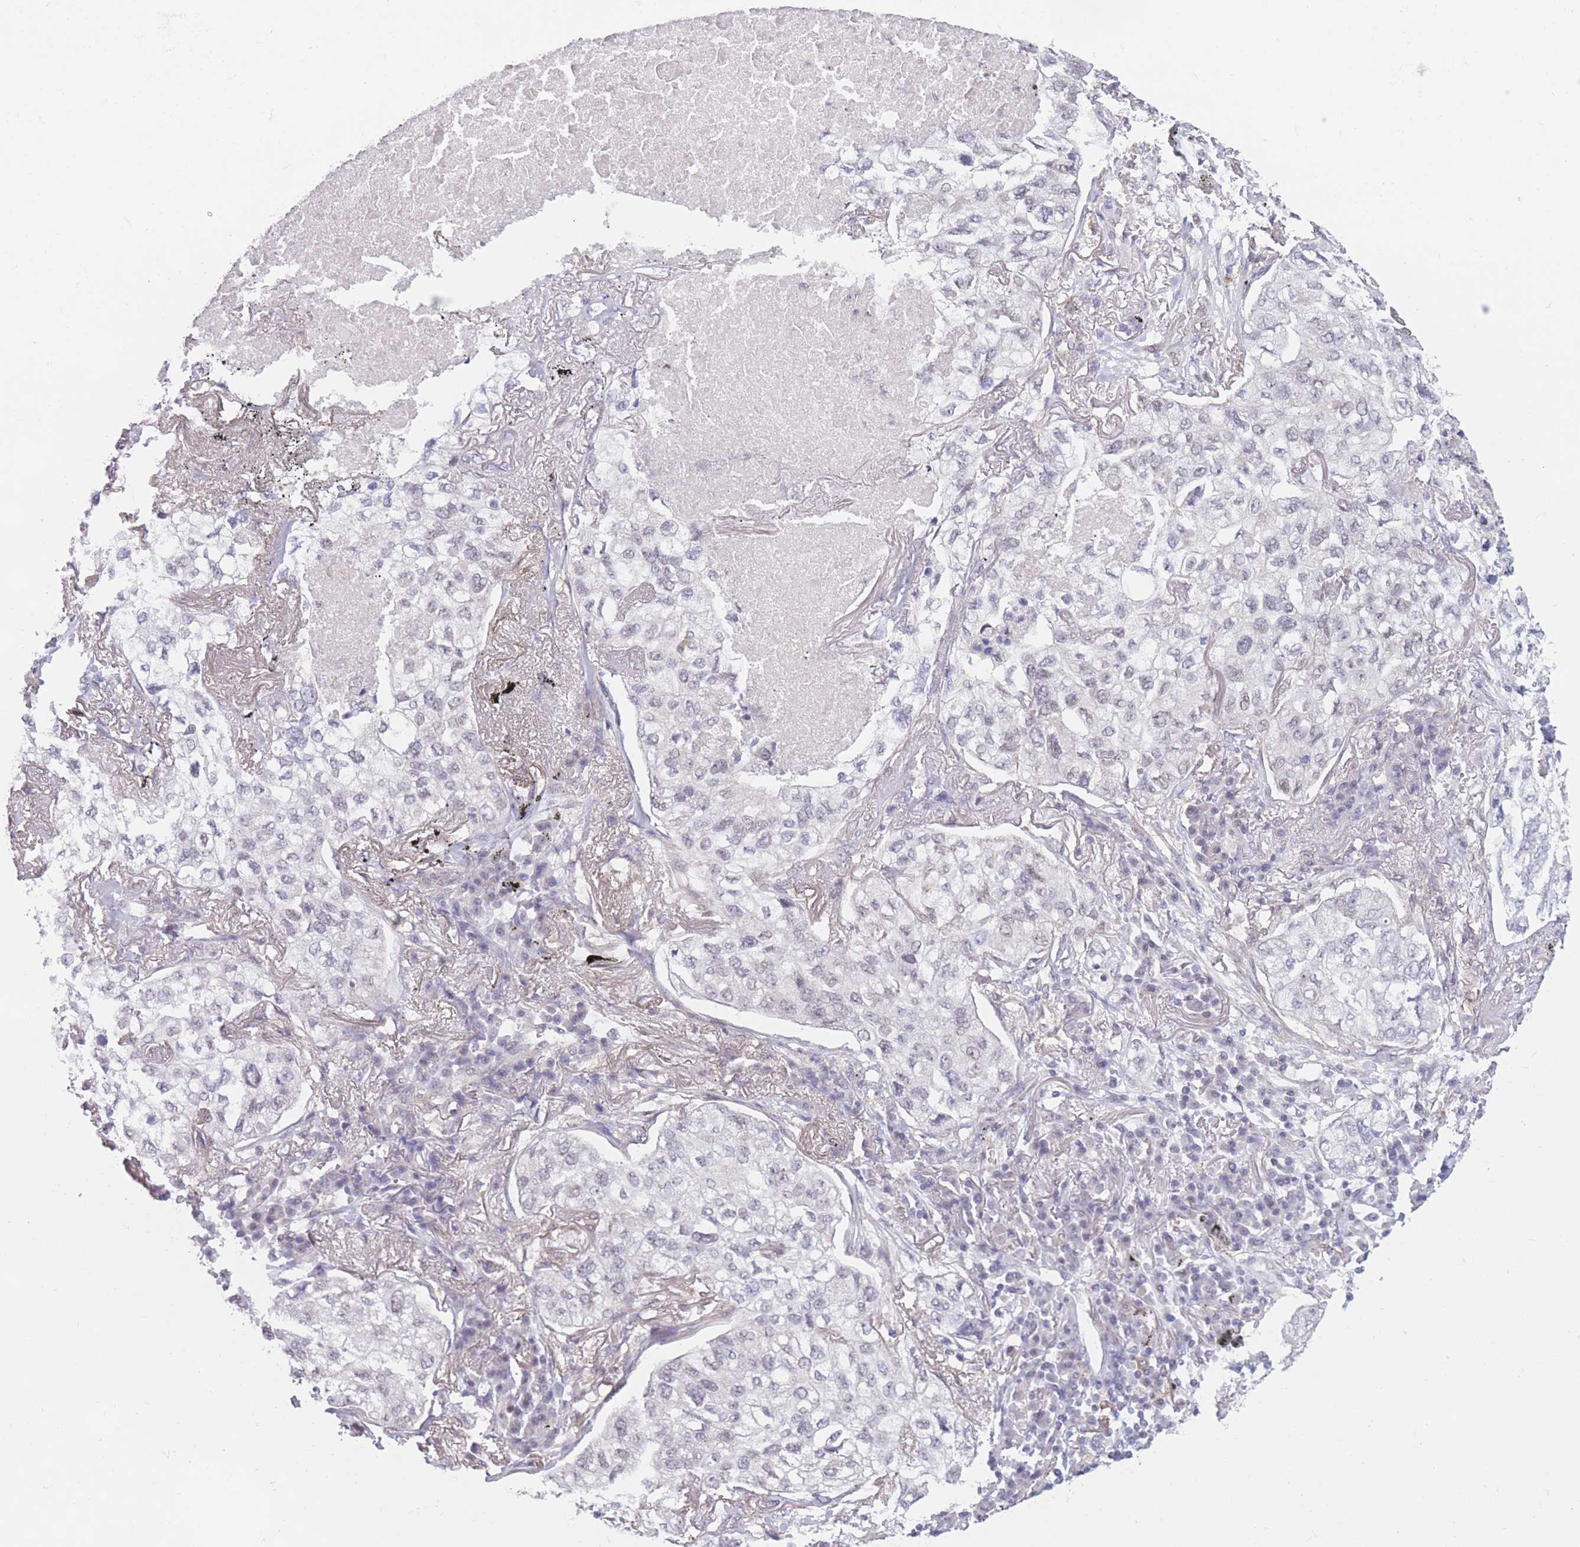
{"staining": {"intensity": "negative", "quantity": "none", "location": "none"}, "tissue": "lung cancer", "cell_type": "Tumor cells", "image_type": "cancer", "snomed": [{"axis": "morphology", "description": "Adenocarcinoma, NOS"}, {"axis": "topography", "description": "Lung"}], "caption": "This is a micrograph of immunohistochemistry (IHC) staining of lung cancer (adenocarcinoma), which shows no positivity in tumor cells.", "gene": "PODXL", "patient": {"sex": "male", "age": 65}}